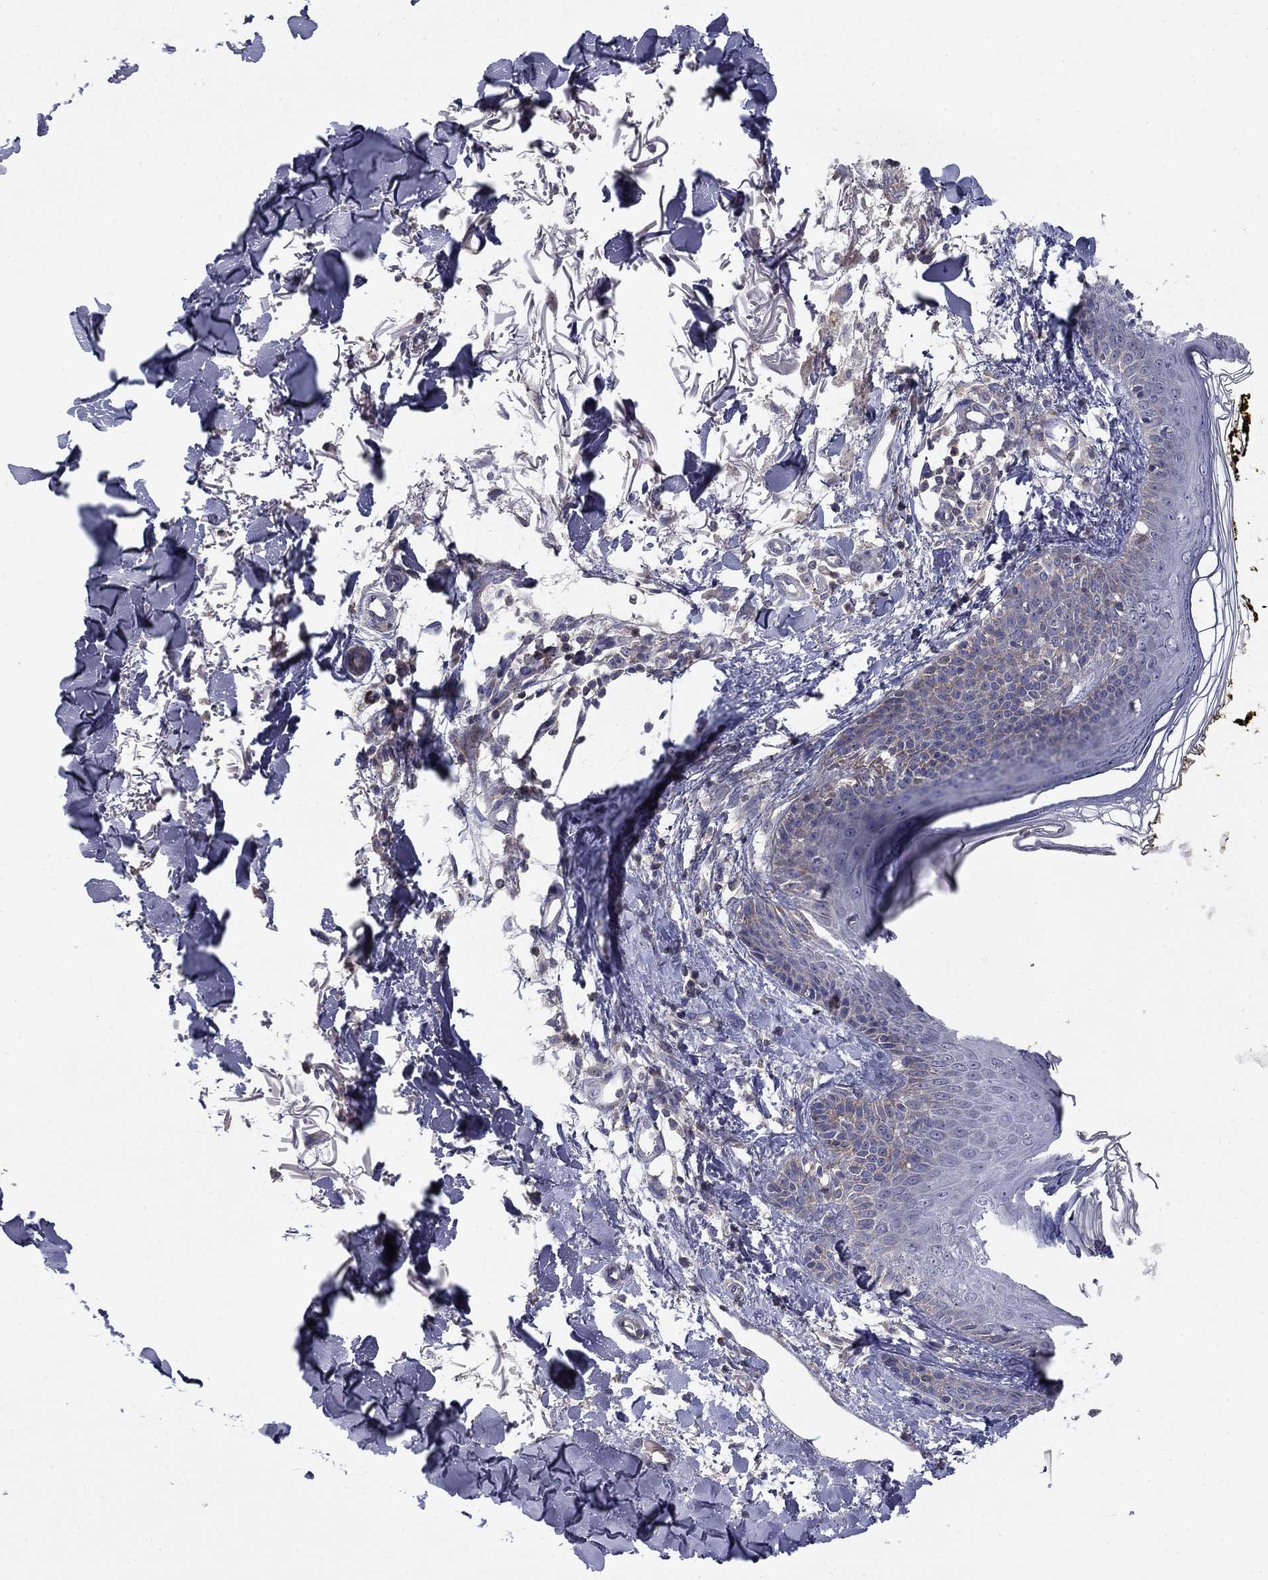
{"staining": {"intensity": "negative", "quantity": "none", "location": "none"}, "tissue": "skin", "cell_type": "Fibroblasts", "image_type": "normal", "snomed": [{"axis": "morphology", "description": "Normal tissue, NOS"}, {"axis": "topography", "description": "Skin"}], "caption": "Immunohistochemistry (IHC) of normal skin exhibits no expression in fibroblasts. (DAB (3,3'-diaminobenzidine) immunohistochemistry (IHC), high magnification).", "gene": "SEPTIN3", "patient": {"sex": "male", "age": 76}}